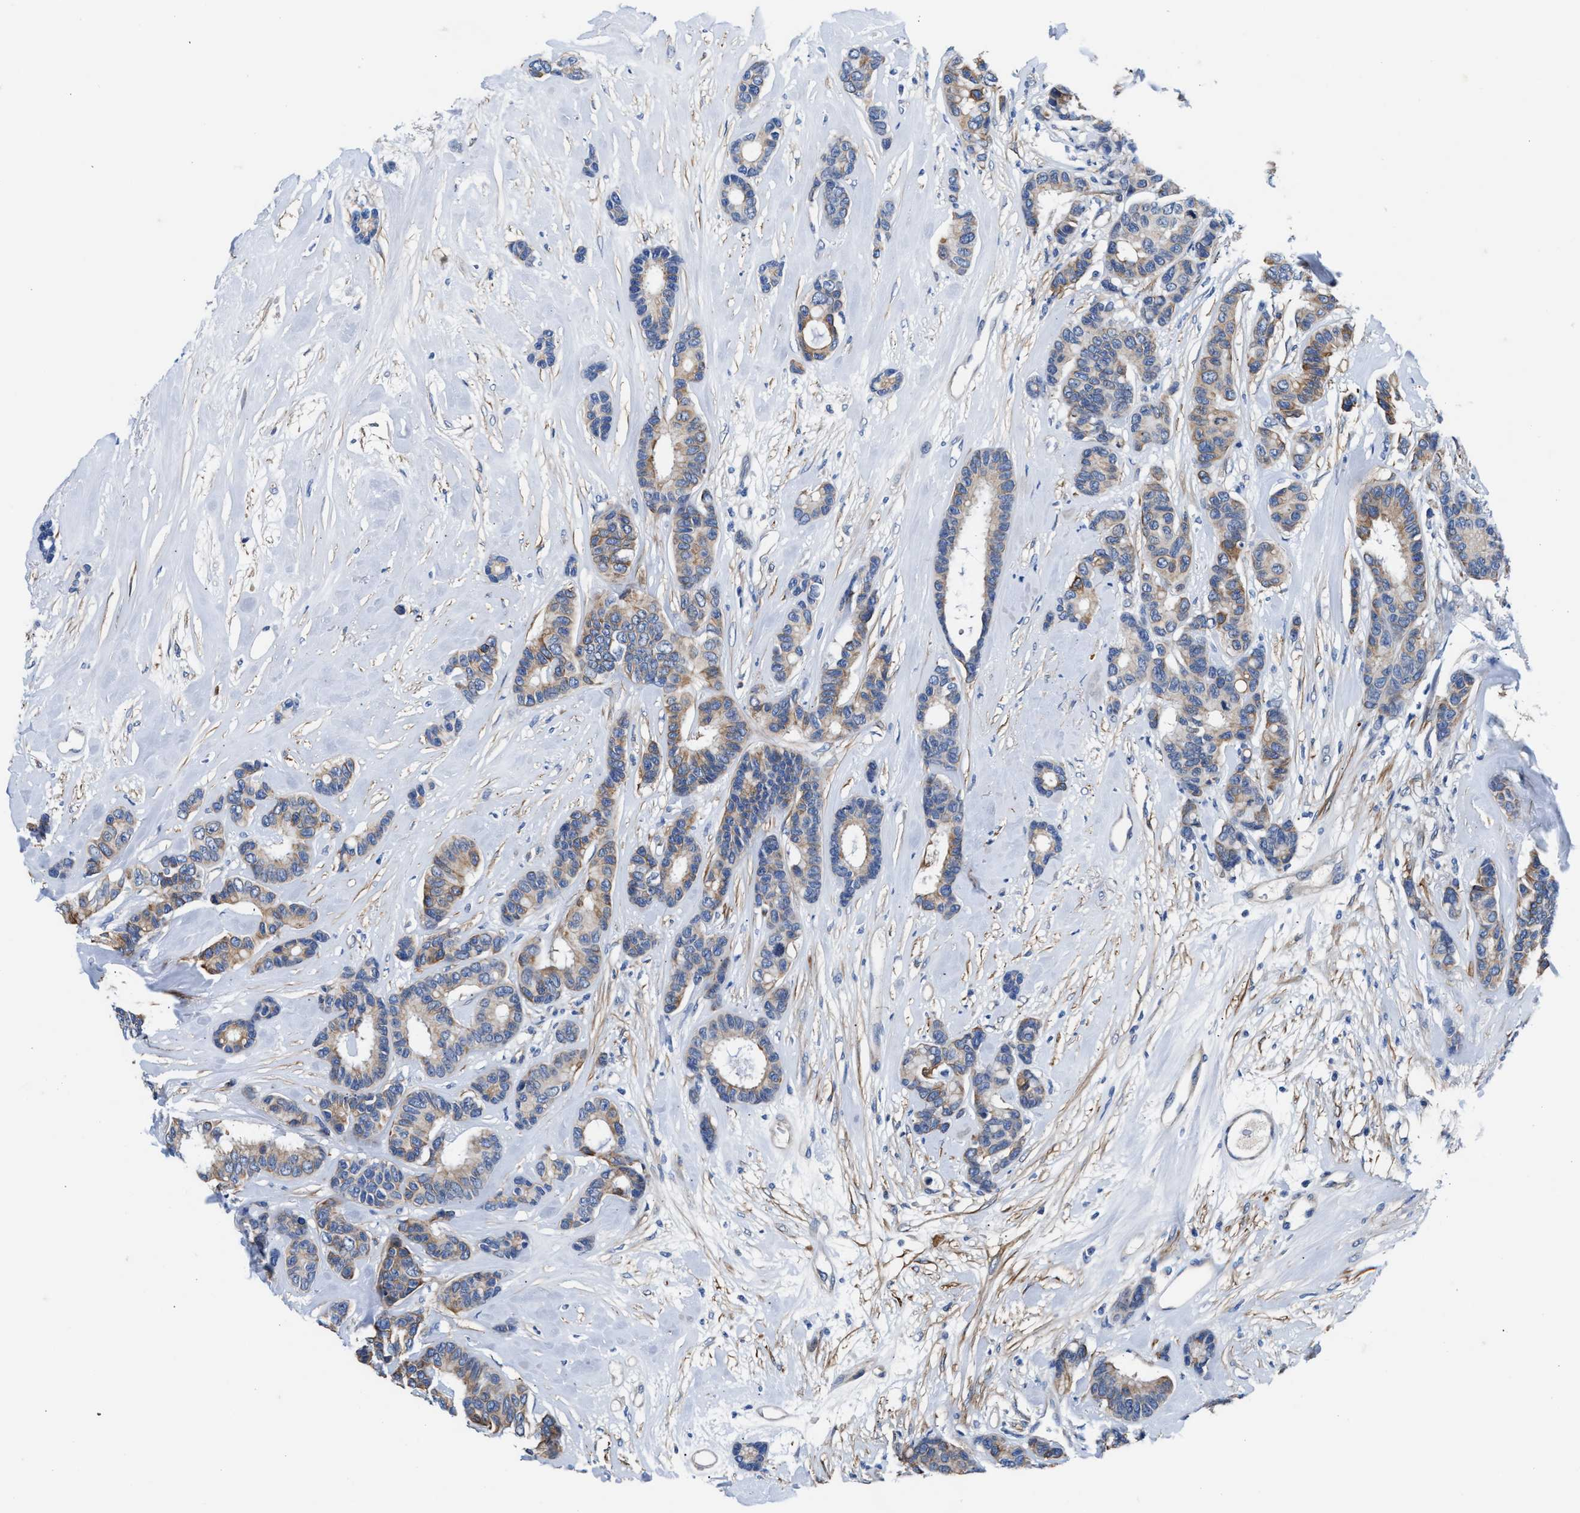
{"staining": {"intensity": "weak", "quantity": "25%-75%", "location": "cytoplasmic/membranous"}, "tissue": "breast cancer", "cell_type": "Tumor cells", "image_type": "cancer", "snomed": [{"axis": "morphology", "description": "Duct carcinoma"}, {"axis": "topography", "description": "Breast"}], "caption": "Breast infiltrating ductal carcinoma stained for a protein shows weak cytoplasmic/membranous positivity in tumor cells.", "gene": "PARG", "patient": {"sex": "female", "age": 87}}